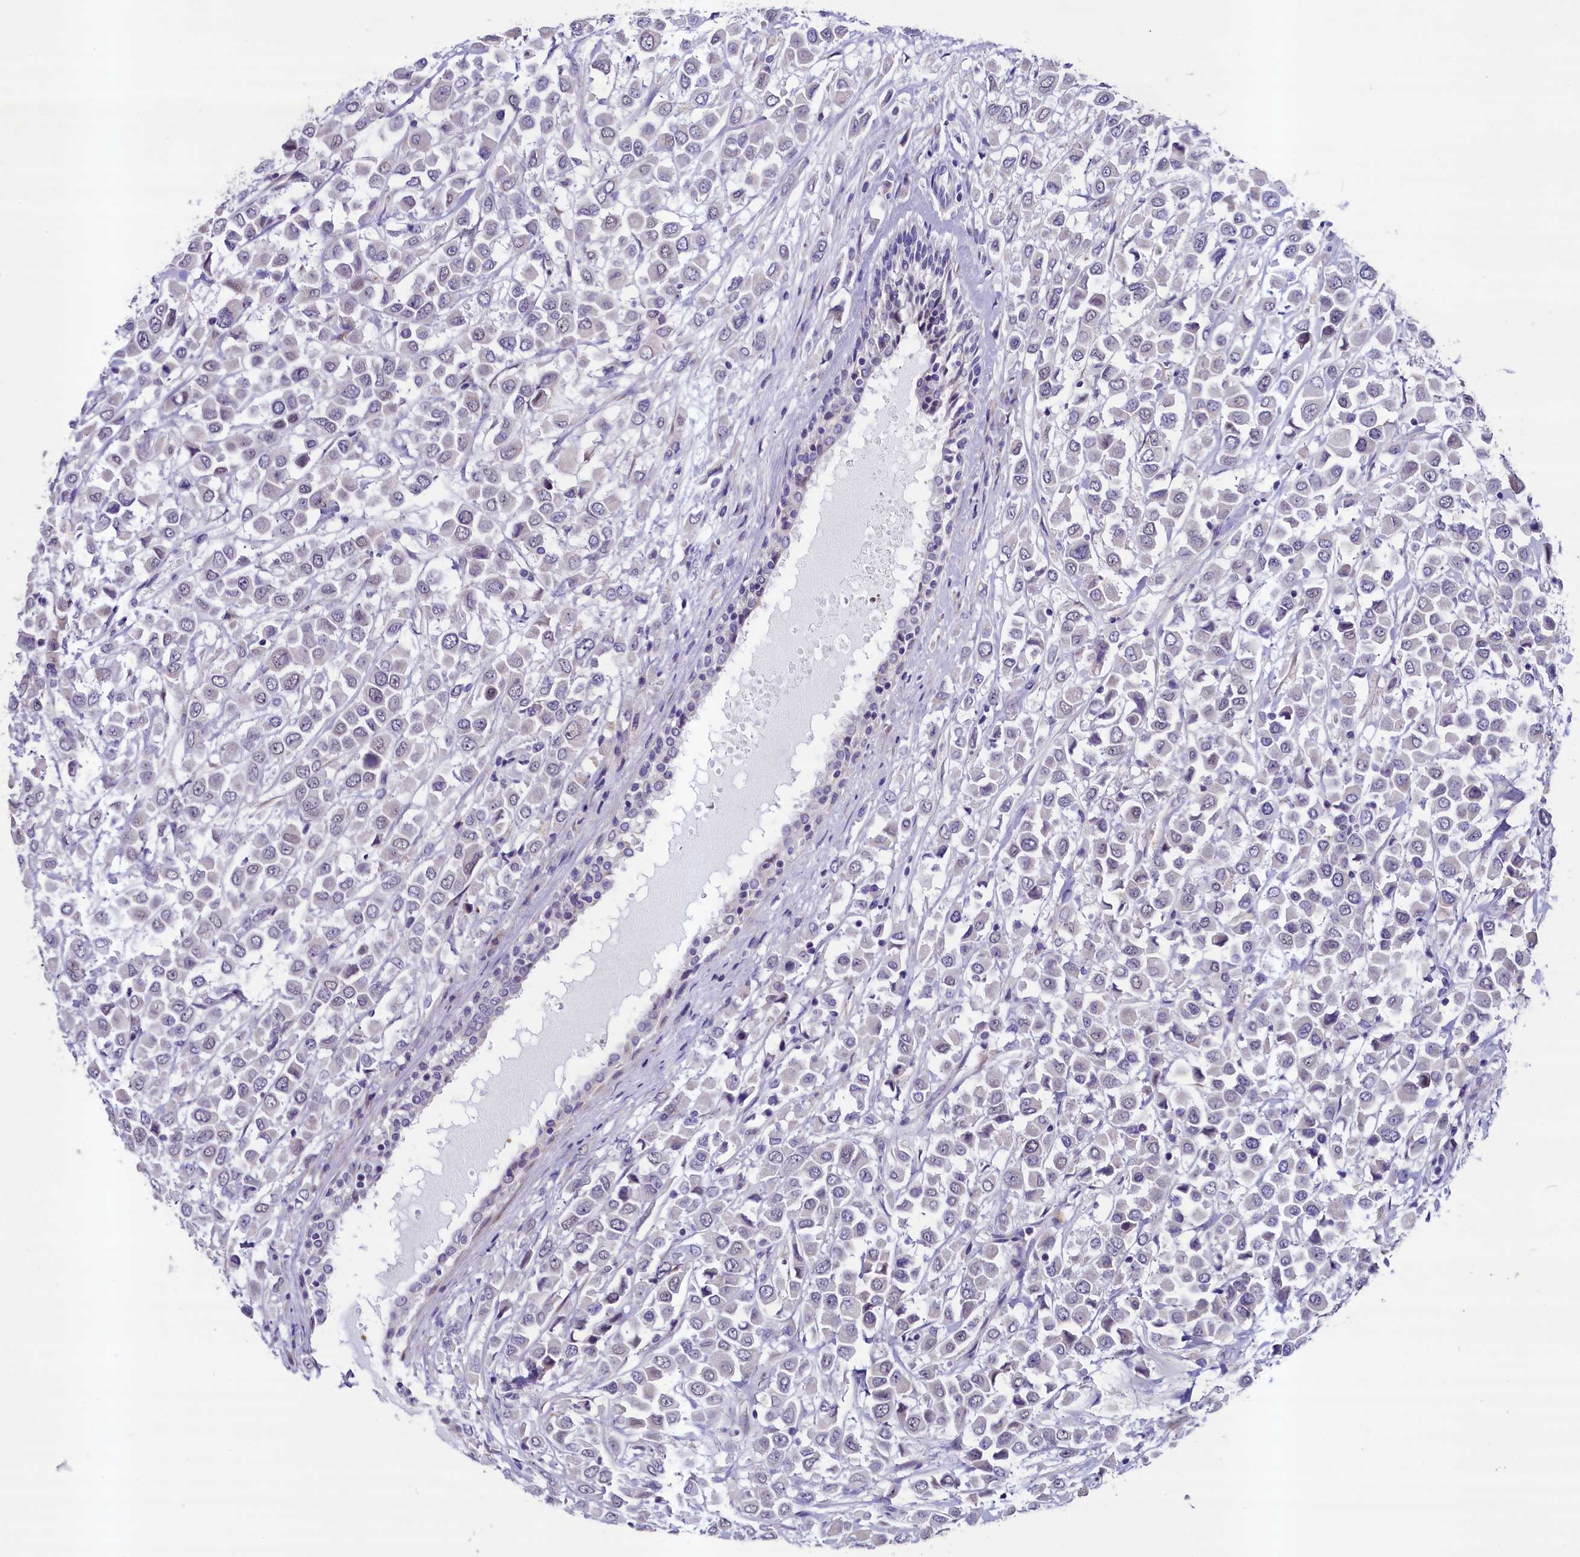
{"staining": {"intensity": "negative", "quantity": "none", "location": "none"}, "tissue": "breast cancer", "cell_type": "Tumor cells", "image_type": "cancer", "snomed": [{"axis": "morphology", "description": "Duct carcinoma"}, {"axis": "topography", "description": "Breast"}], "caption": "Immunohistochemistry (IHC) of breast cancer (infiltrating ductal carcinoma) shows no staining in tumor cells.", "gene": "SCD5", "patient": {"sex": "female", "age": 61}}